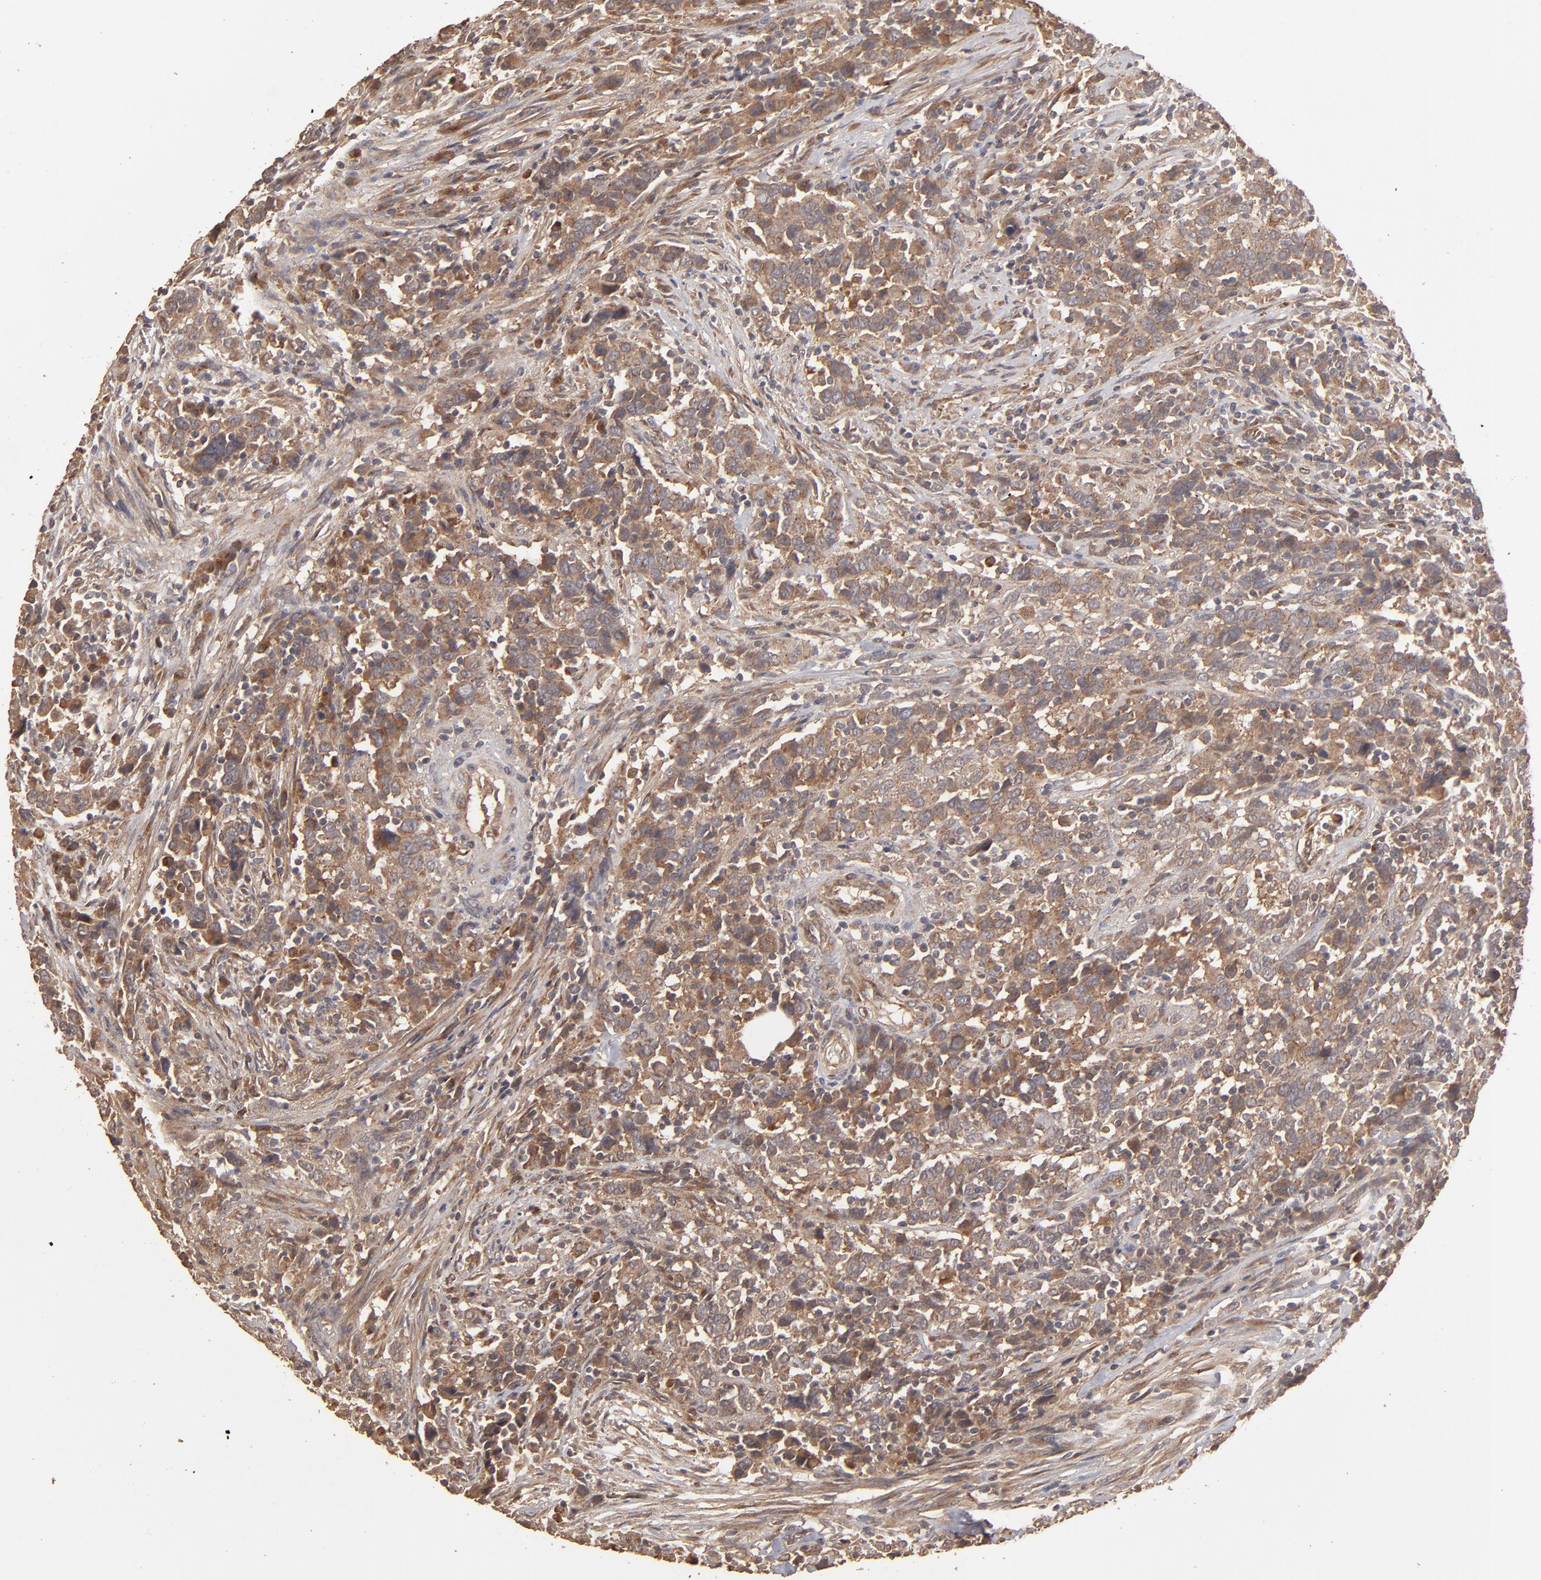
{"staining": {"intensity": "moderate", "quantity": ">75%", "location": "cytoplasmic/membranous"}, "tissue": "urothelial cancer", "cell_type": "Tumor cells", "image_type": "cancer", "snomed": [{"axis": "morphology", "description": "Urothelial carcinoma, High grade"}, {"axis": "topography", "description": "Urinary bladder"}], "caption": "The photomicrograph demonstrates a brown stain indicating the presence of a protein in the cytoplasmic/membranous of tumor cells in urothelial carcinoma (high-grade).", "gene": "MMP2", "patient": {"sex": "male", "age": 61}}